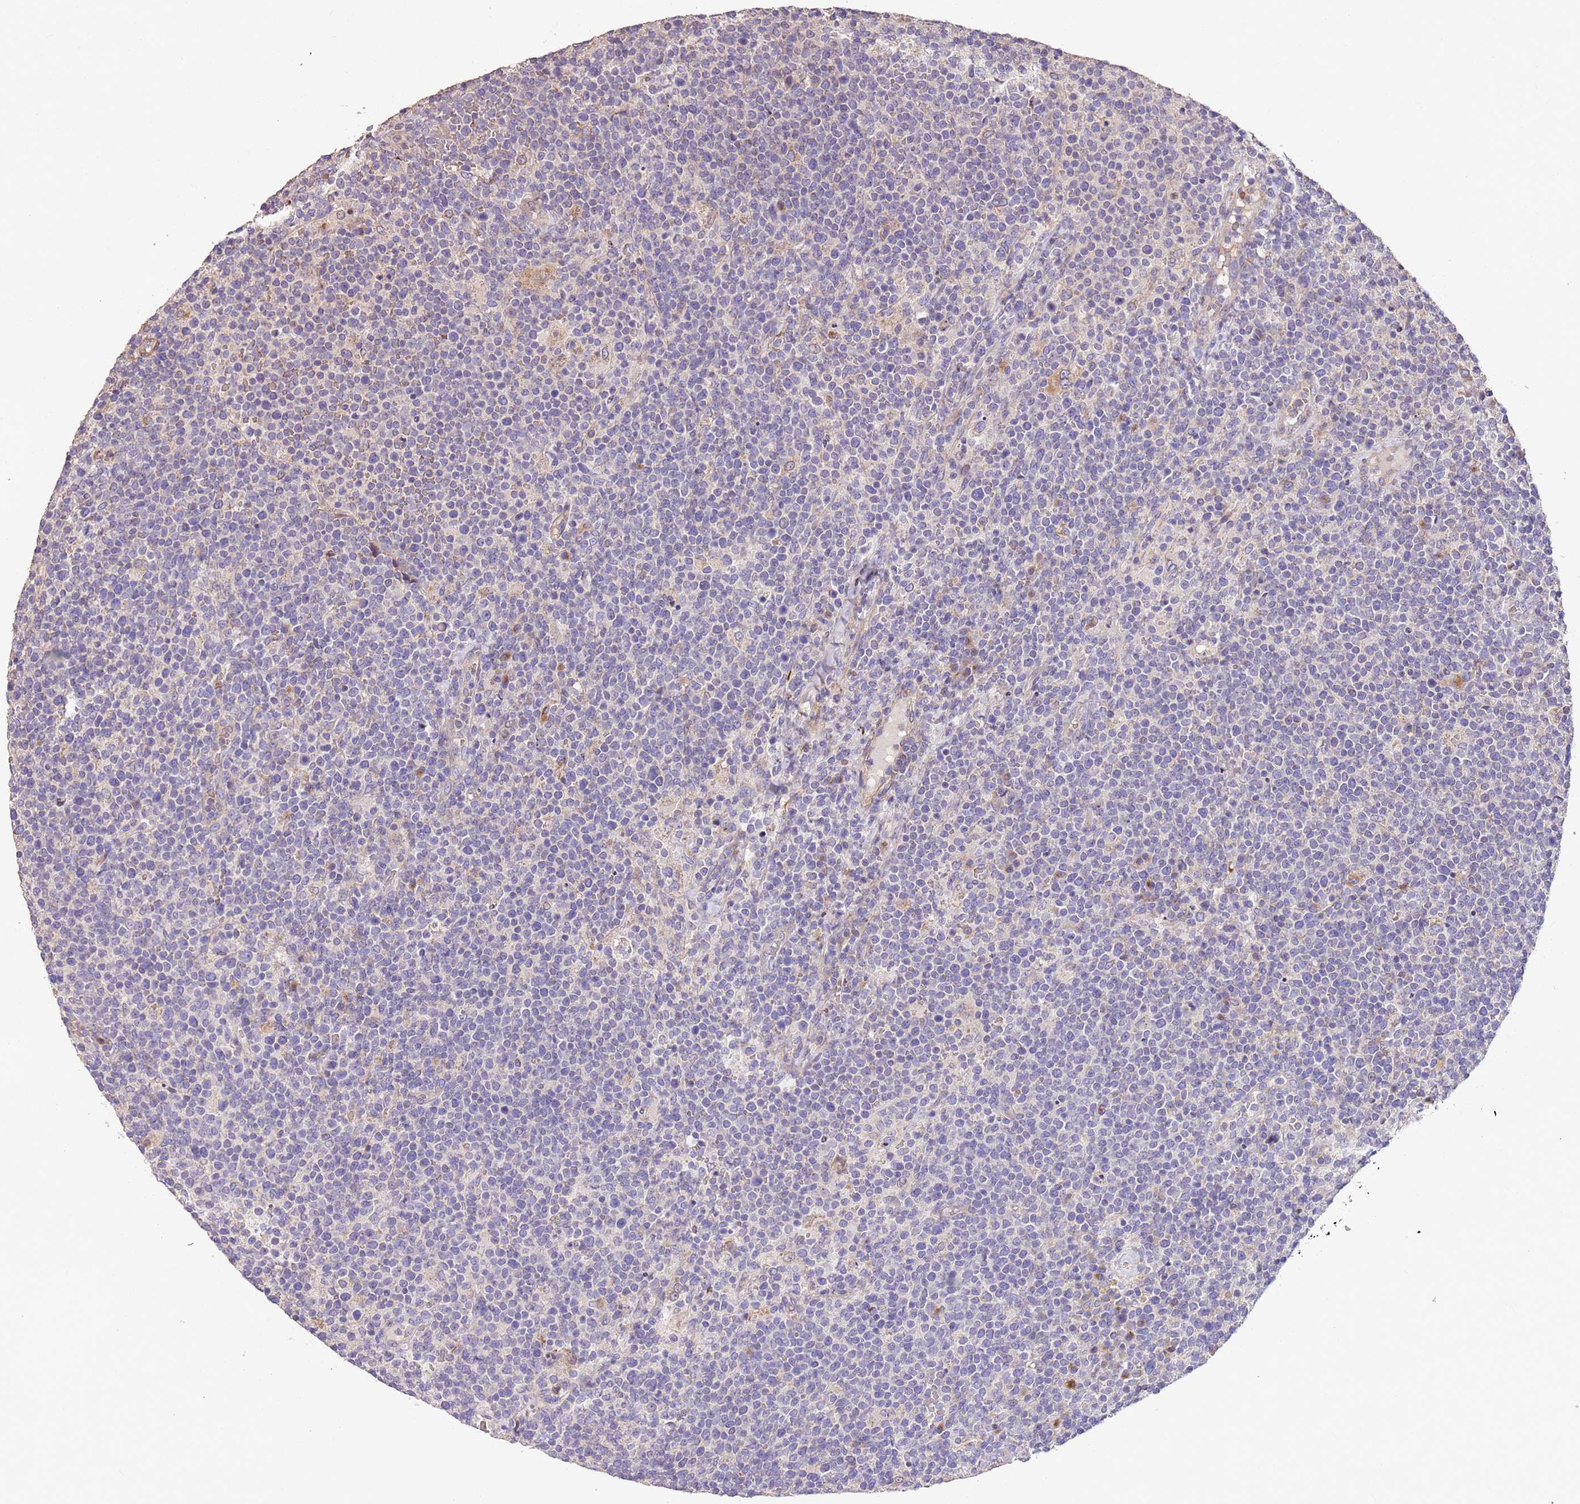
{"staining": {"intensity": "negative", "quantity": "none", "location": "none"}, "tissue": "lymphoma", "cell_type": "Tumor cells", "image_type": "cancer", "snomed": [{"axis": "morphology", "description": "Malignant lymphoma, non-Hodgkin's type, High grade"}, {"axis": "topography", "description": "Lymph node"}], "caption": "Tumor cells show no significant positivity in high-grade malignant lymphoma, non-Hodgkin's type. (Brightfield microscopy of DAB (3,3'-diaminobenzidine) immunohistochemistry (IHC) at high magnification).", "gene": "PIGA", "patient": {"sex": "male", "age": 61}}